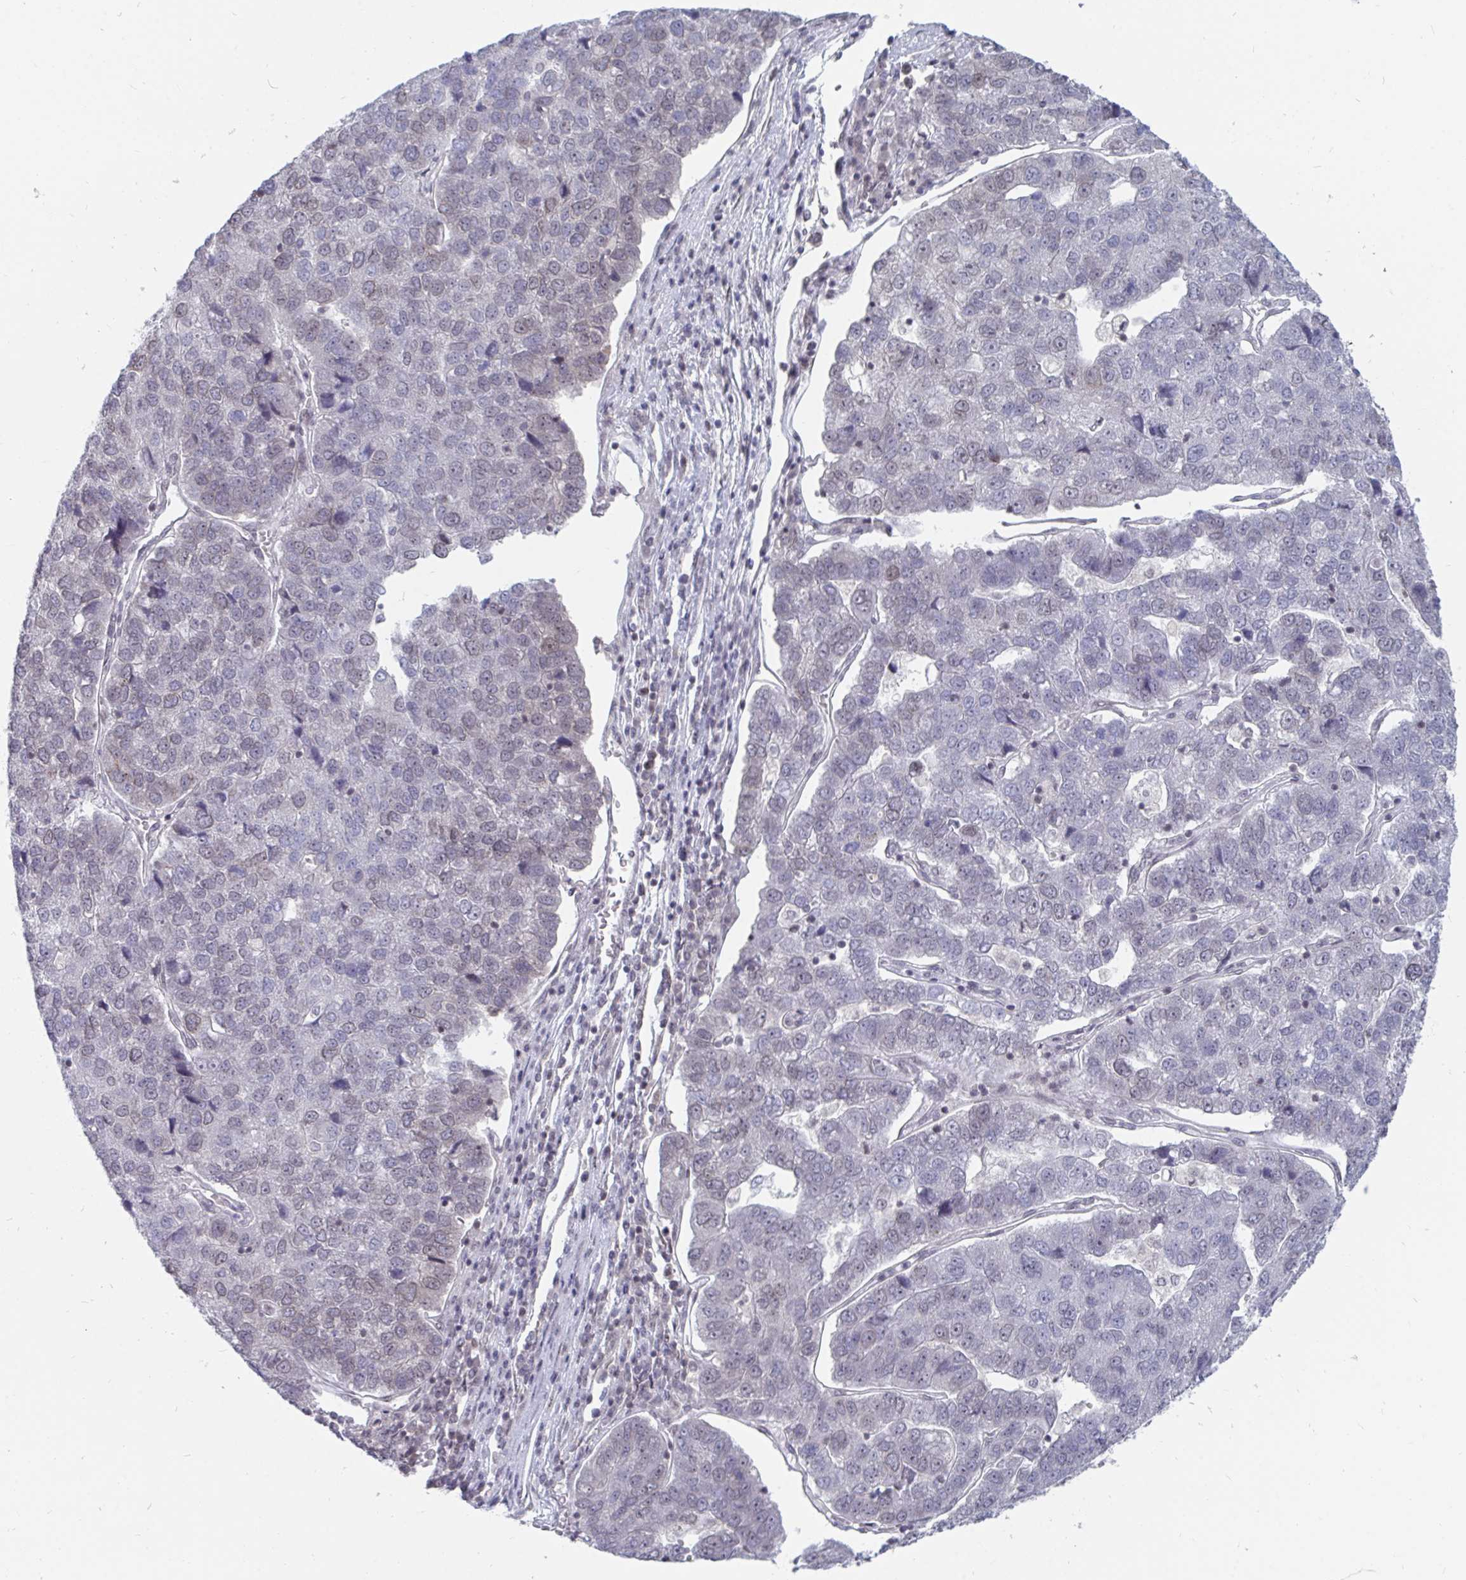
{"staining": {"intensity": "negative", "quantity": "none", "location": "none"}, "tissue": "pancreatic cancer", "cell_type": "Tumor cells", "image_type": "cancer", "snomed": [{"axis": "morphology", "description": "Adenocarcinoma, NOS"}, {"axis": "topography", "description": "Pancreas"}], "caption": "Tumor cells show no significant protein positivity in adenocarcinoma (pancreatic). The staining is performed using DAB brown chromogen with nuclei counter-stained in using hematoxylin.", "gene": "TRIP12", "patient": {"sex": "female", "age": 61}}